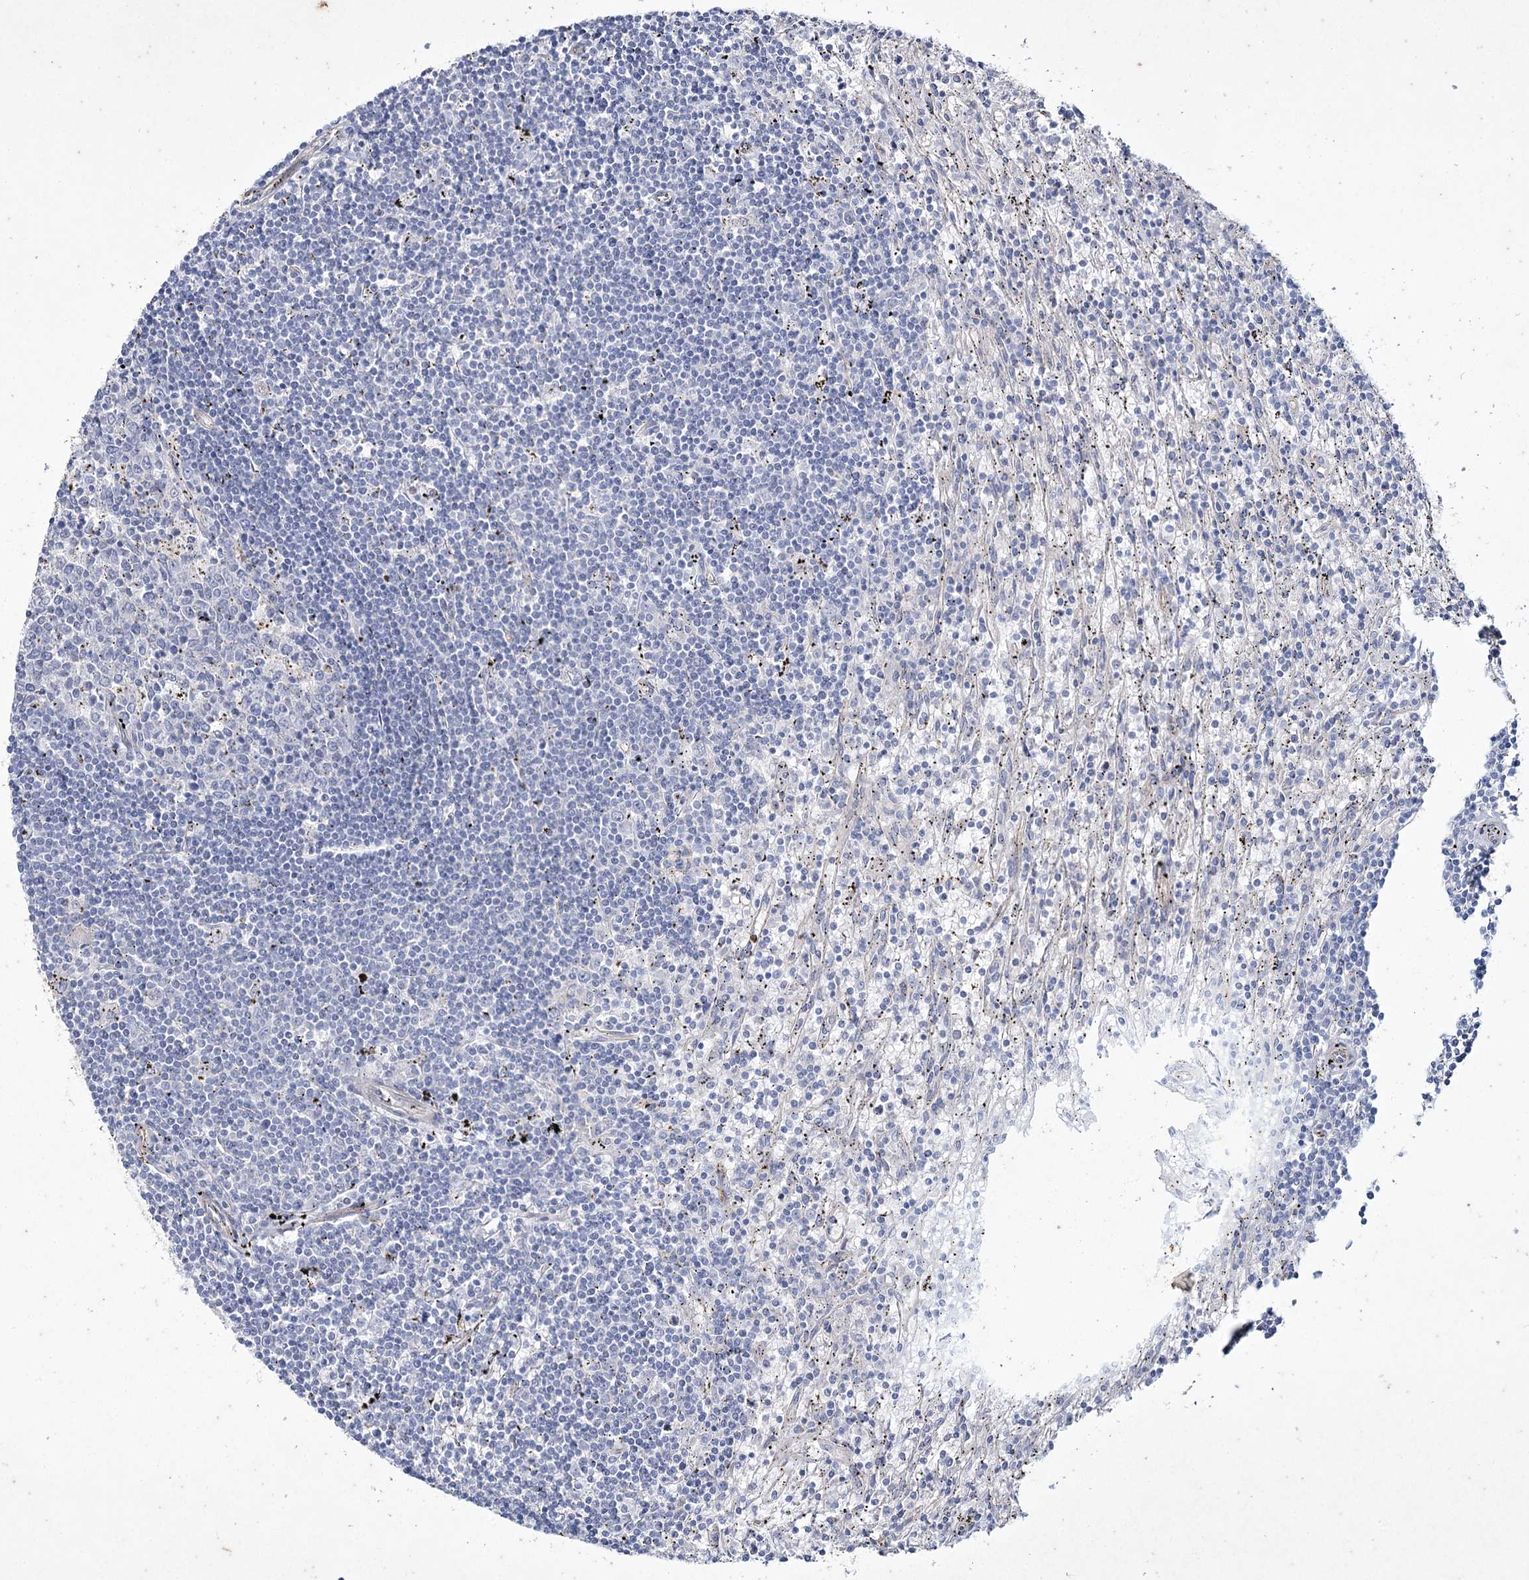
{"staining": {"intensity": "negative", "quantity": "none", "location": "none"}, "tissue": "lymphoma", "cell_type": "Tumor cells", "image_type": "cancer", "snomed": [{"axis": "morphology", "description": "Malignant lymphoma, non-Hodgkin's type, Low grade"}, {"axis": "topography", "description": "Spleen"}], "caption": "Tumor cells are negative for brown protein staining in lymphoma.", "gene": "LDLRAD3", "patient": {"sex": "male", "age": 76}}